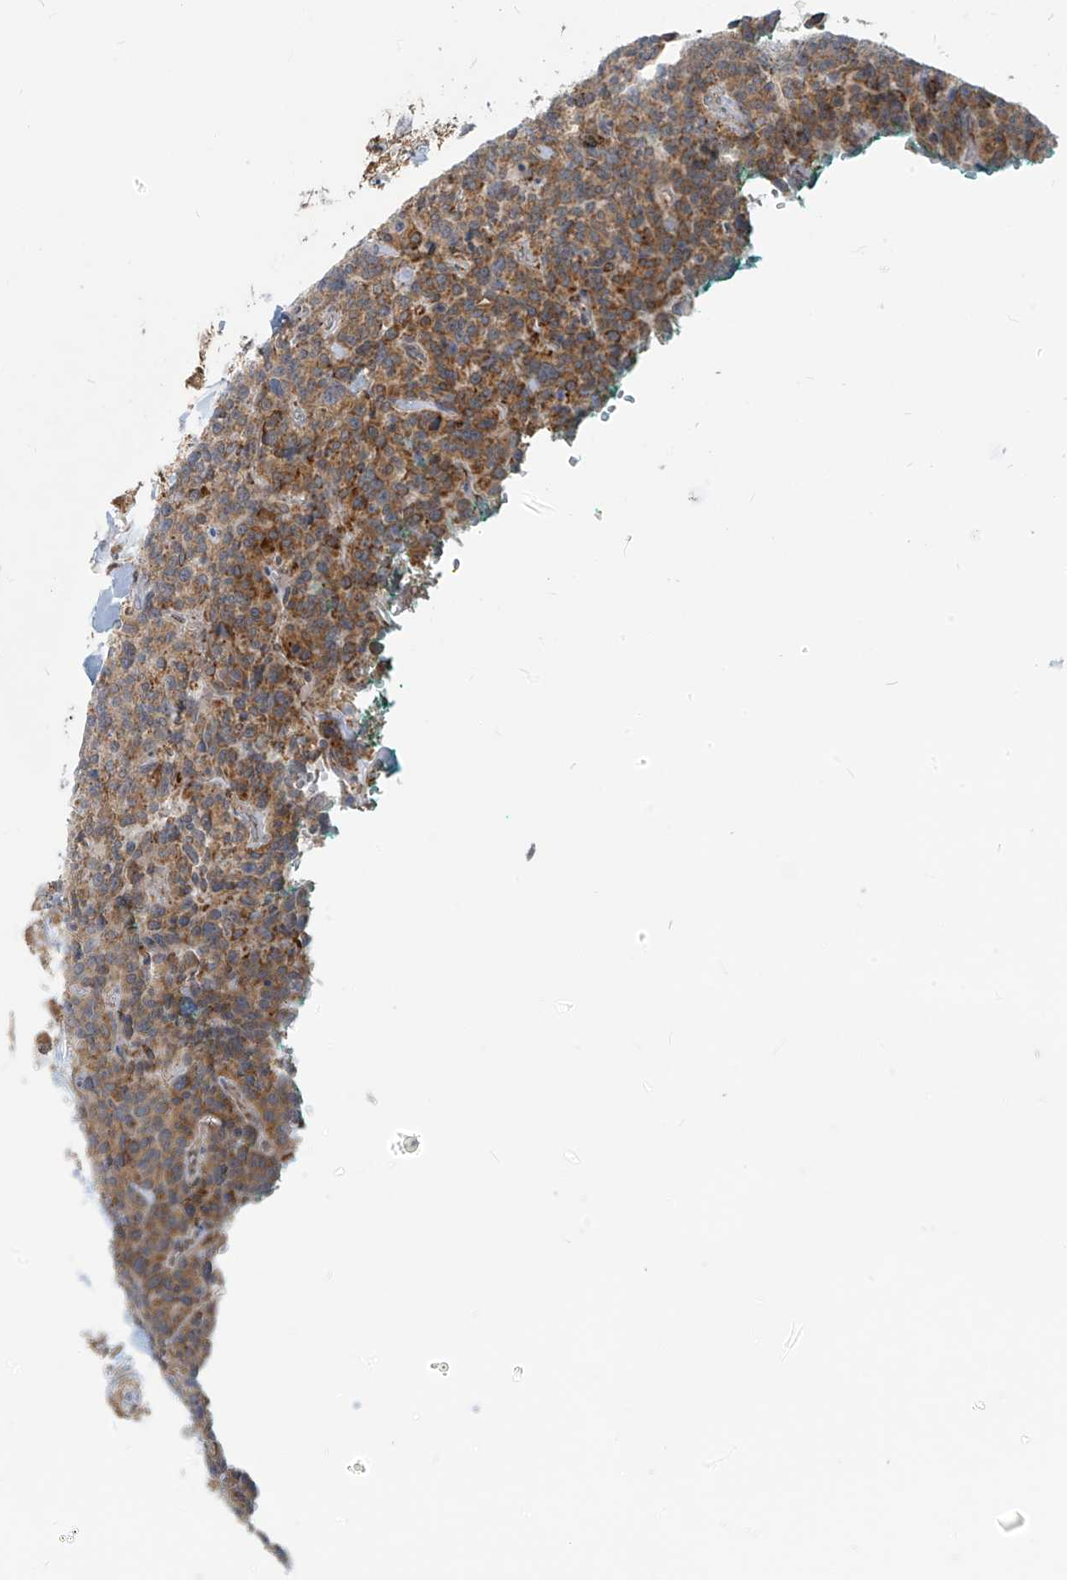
{"staining": {"intensity": "moderate", "quantity": ">75%", "location": "cytoplasmic/membranous"}, "tissue": "carcinoid", "cell_type": "Tumor cells", "image_type": "cancer", "snomed": [{"axis": "morphology", "description": "Carcinoid, malignant, NOS"}, {"axis": "topography", "description": "Lung"}], "caption": "A brown stain labels moderate cytoplasmic/membranous staining of a protein in human malignant carcinoid tumor cells.", "gene": "KATNIP", "patient": {"sex": "female", "age": 46}}